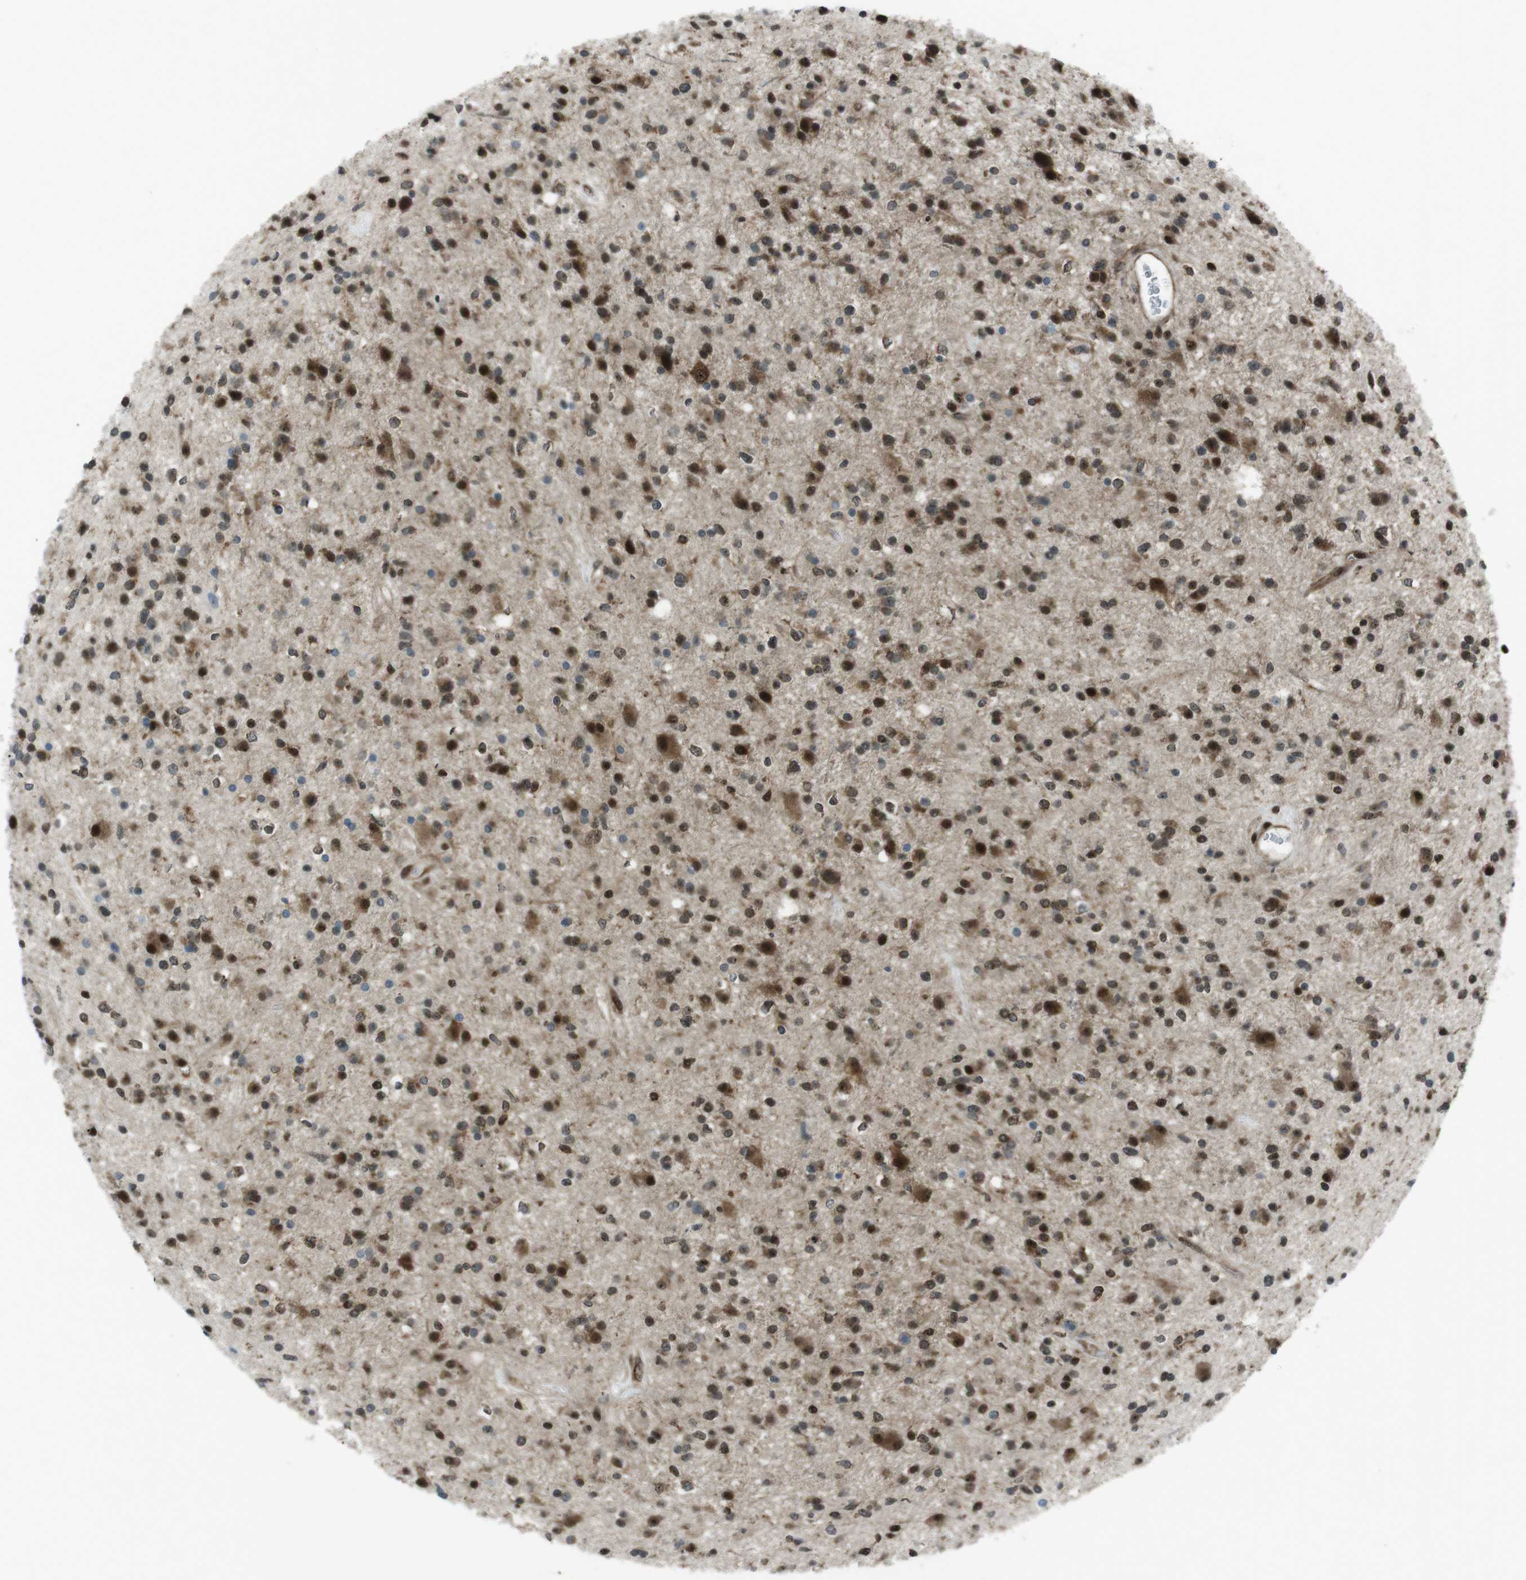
{"staining": {"intensity": "strong", "quantity": ">75%", "location": "cytoplasmic/membranous,nuclear"}, "tissue": "glioma", "cell_type": "Tumor cells", "image_type": "cancer", "snomed": [{"axis": "morphology", "description": "Glioma, malignant, High grade"}, {"axis": "topography", "description": "Brain"}], "caption": "This is an image of IHC staining of glioma, which shows strong positivity in the cytoplasmic/membranous and nuclear of tumor cells.", "gene": "CSNK1D", "patient": {"sex": "male", "age": 33}}